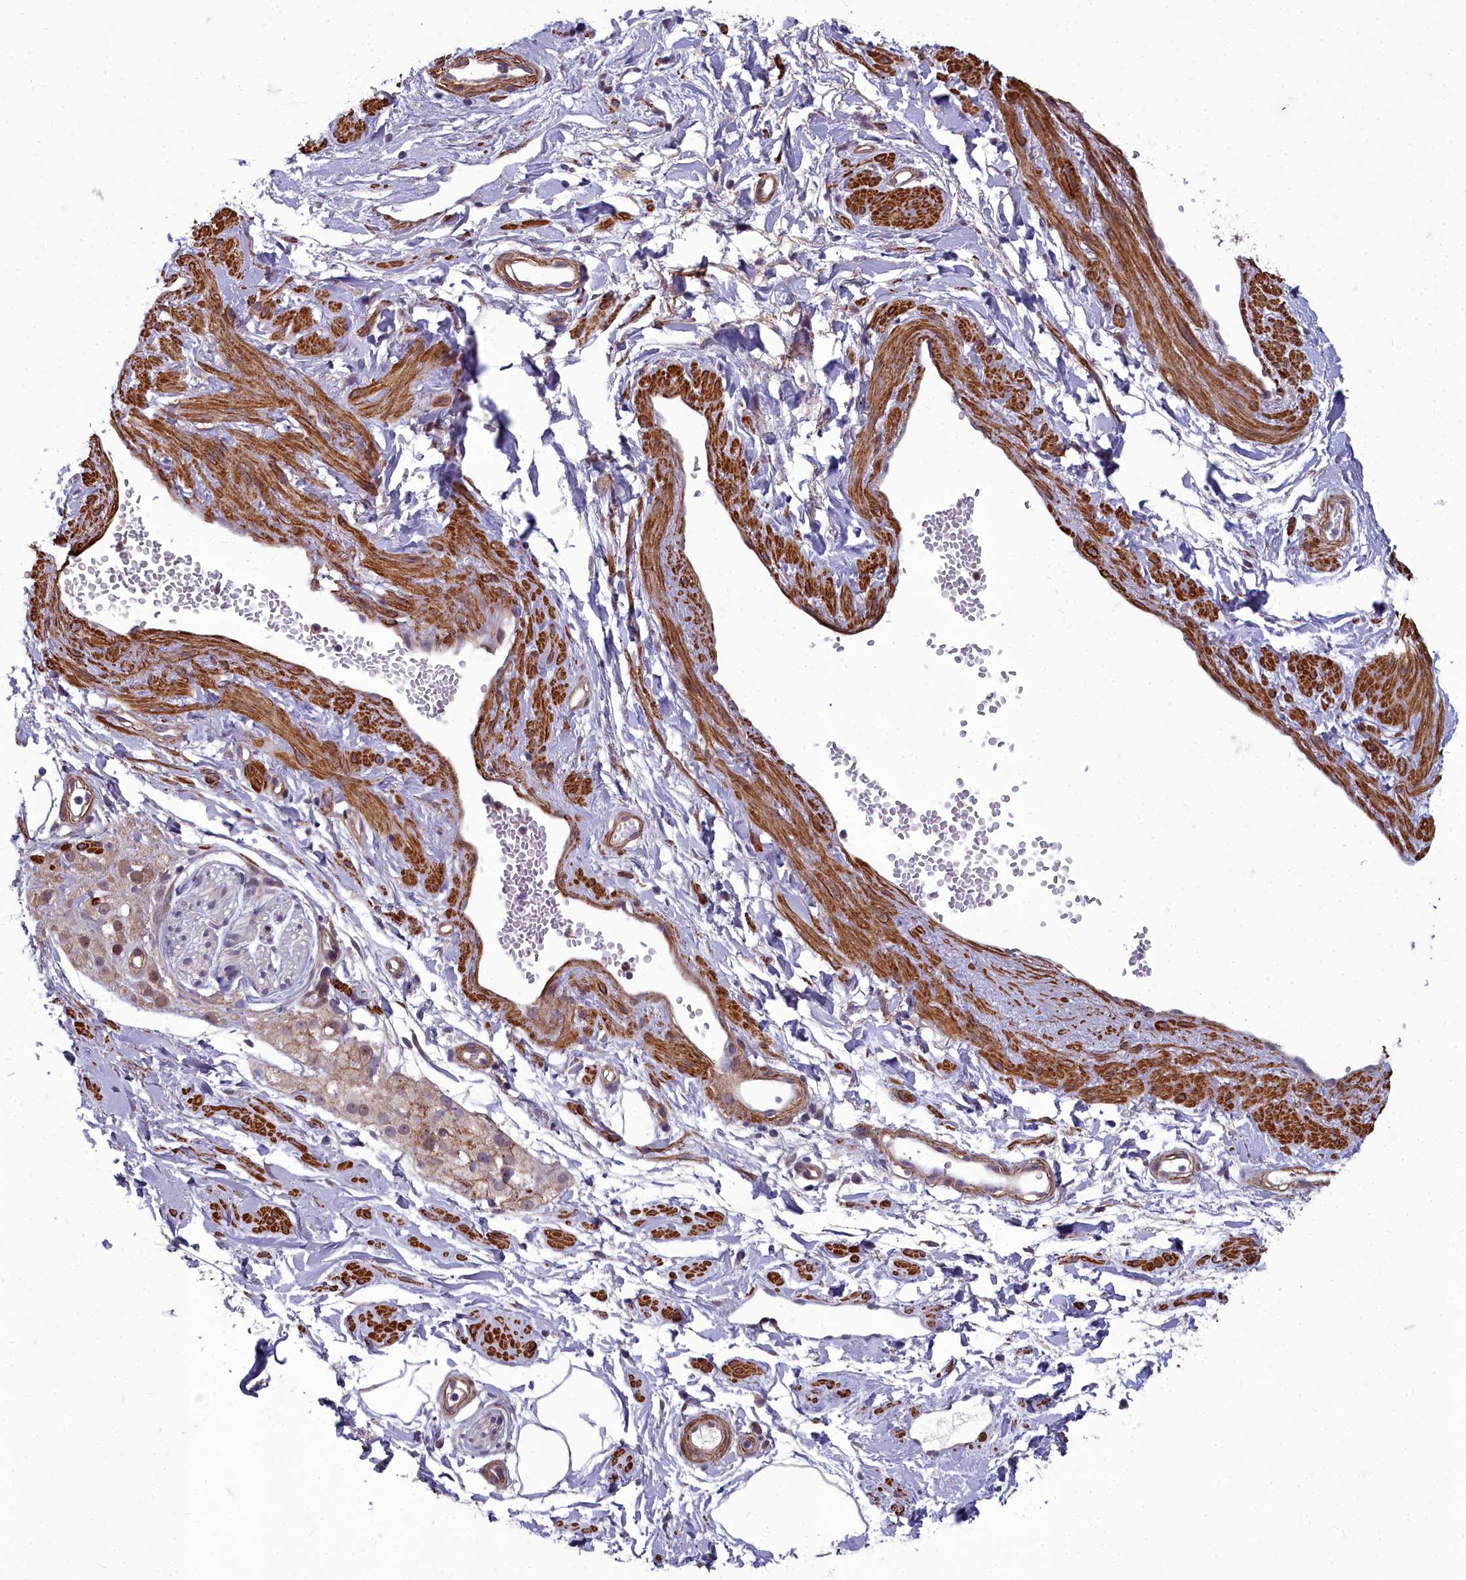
{"staining": {"intensity": "negative", "quantity": "none", "location": "none"}, "tissue": "adipose tissue", "cell_type": "Adipocytes", "image_type": "normal", "snomed": [{"axis": "morphology", "description": "Normal tissue, NOS"}, {"axis": "topography", "description": "Soft tissue"}, {"axis": "topography", "description": "Adipose tissue"}, {"axis": "topography", "description": "Vascular tissue"}, {"axis": "topography", "description": "Peripheral nerve tissue"}], "caption": "This is an immunohistochemistry (IHC) histopathology image of benign adipose tissue. There is no expression in adipocytes.", "gene": "ZNF626", "patient": {"sex": "male", "age": 74}}